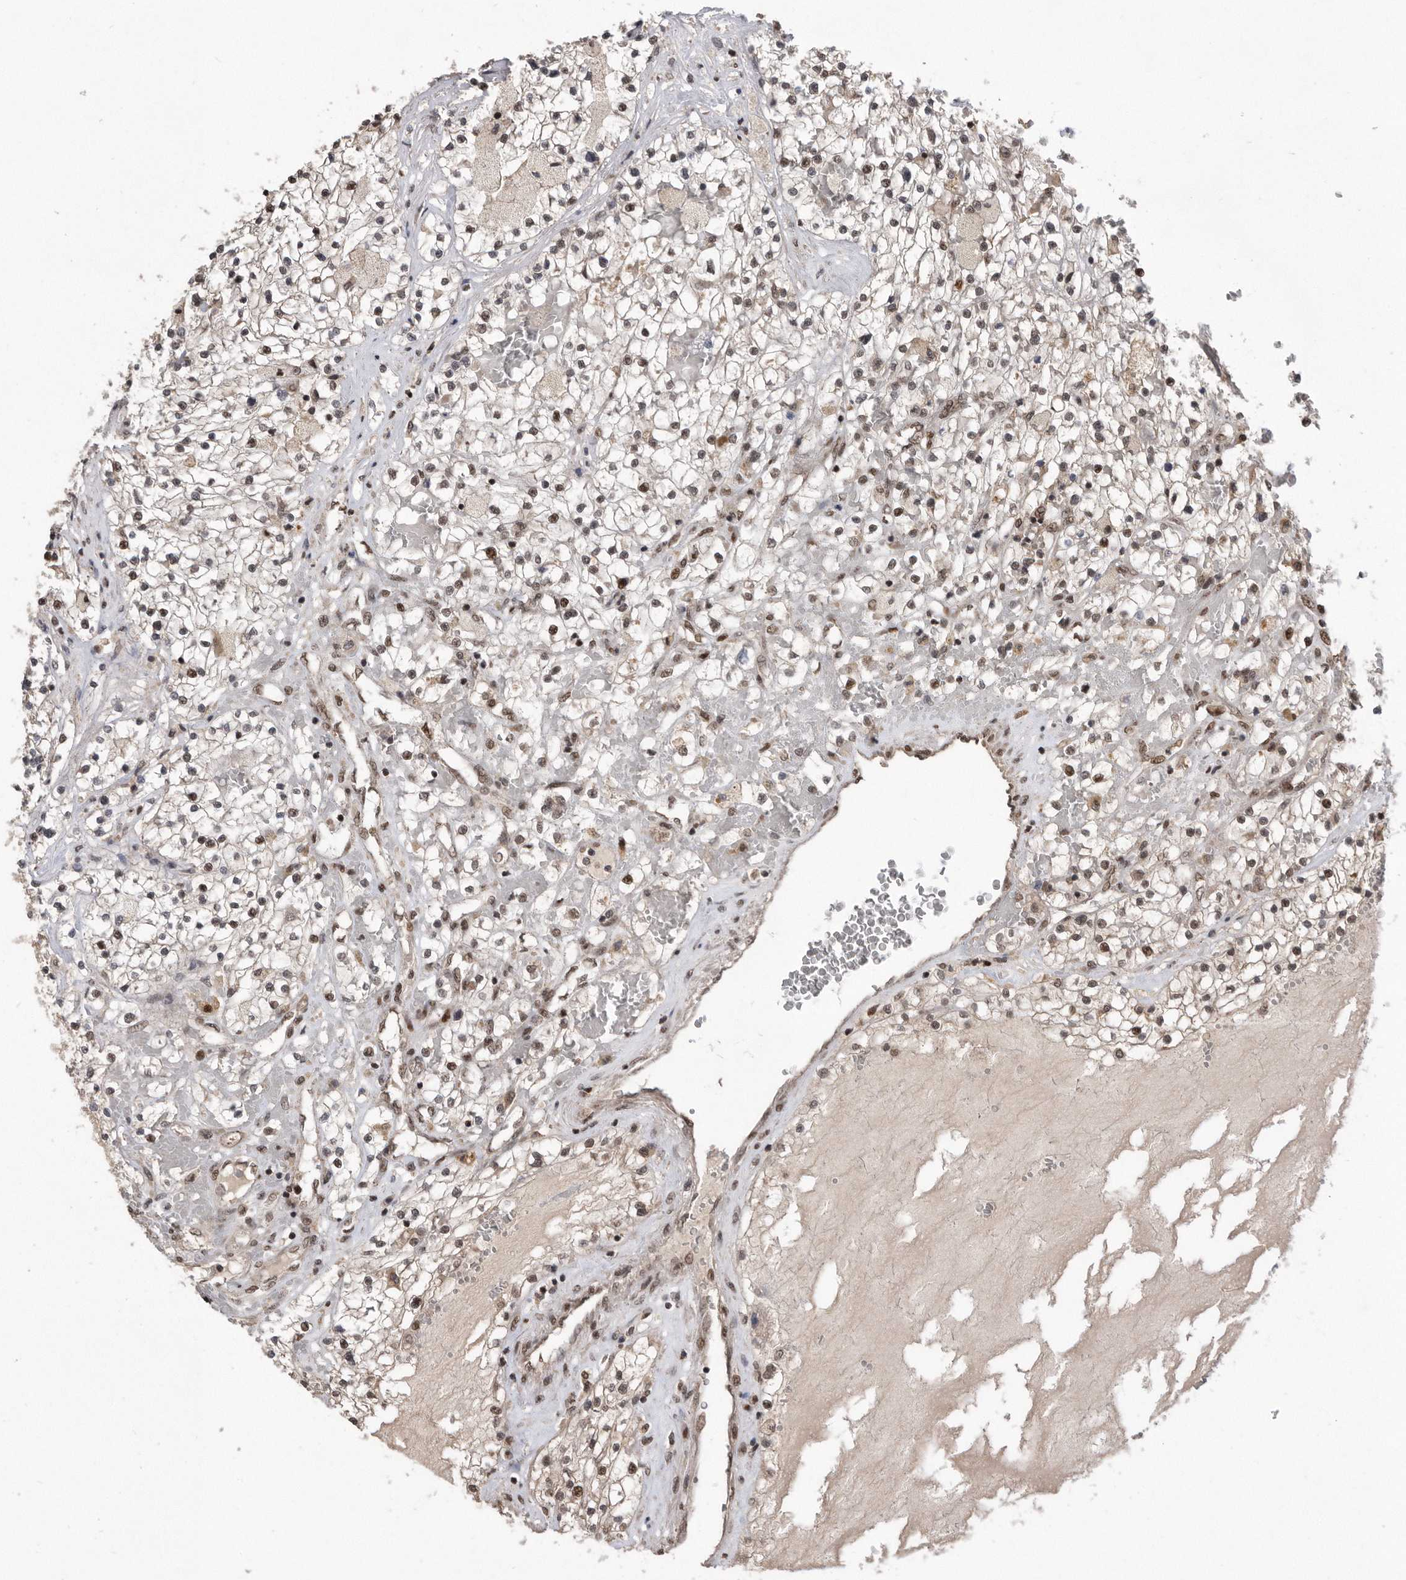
{"staining": {"intensity": "moderate", "quantity": ">75%", "location": "nuclear"}, "tissue": "renal cancer", "cell_type": "Tumor cells", "image_type": "cancer", "snomed": [{"axis": "morphology", "description": "Normal tissue, NOS"}, {"axis": "morphology", "description": "Adenocarcinoma, NOS"}, {"axis": "topography", "description": "Kidney"}], "caption": "This is a micrograph of IHC staining of renal cancer (adenocarcinoma), which shows moderate staining in the nuclear of tumor cells.", "gene": "TDRD3", "patient": {"sex": "male", "age": 68}}